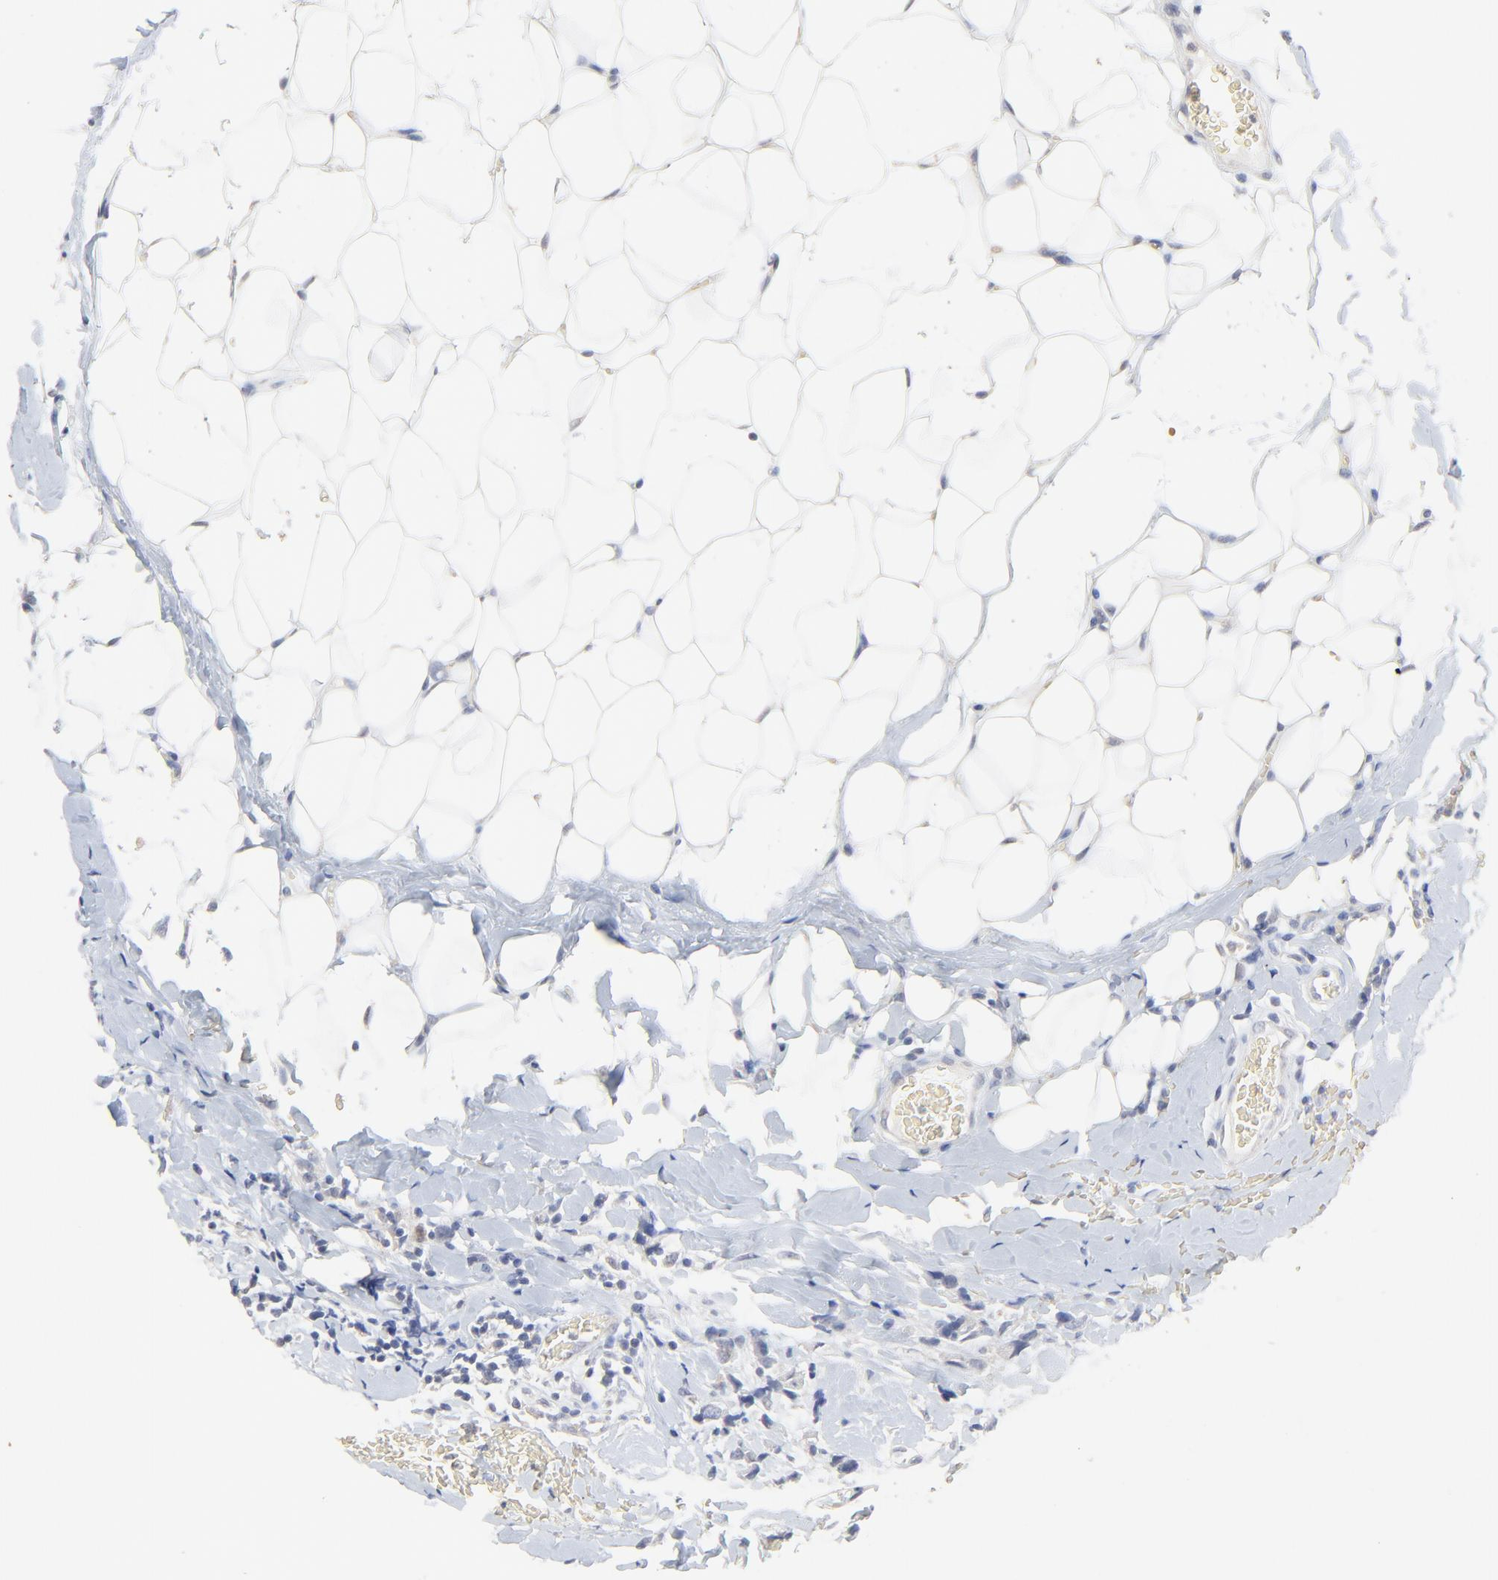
{"staining": {"intensity": "negative", "quantity": "none", "location": "none"}, "tissue": "breast cancer", "cell_type": "Tumor cells", "image_type": "cancer", "snomed": [{"axis": "morphology", "description": "Lobular carcinoma"}, {"axis": "topography", "description": "Breast"}], "caption": "Immunohistochemistry (IHC) photomicrograph of human breast lobular carcinoma stained for a protein (brown), which displays no expression in tumor cells. Brightfield microscopy of IHC stained with DAB (brown) and hematoxylin (blue), captured at high magnification.", "gene": "FANCB", "patient": {"sex": "female", "age": 57}}